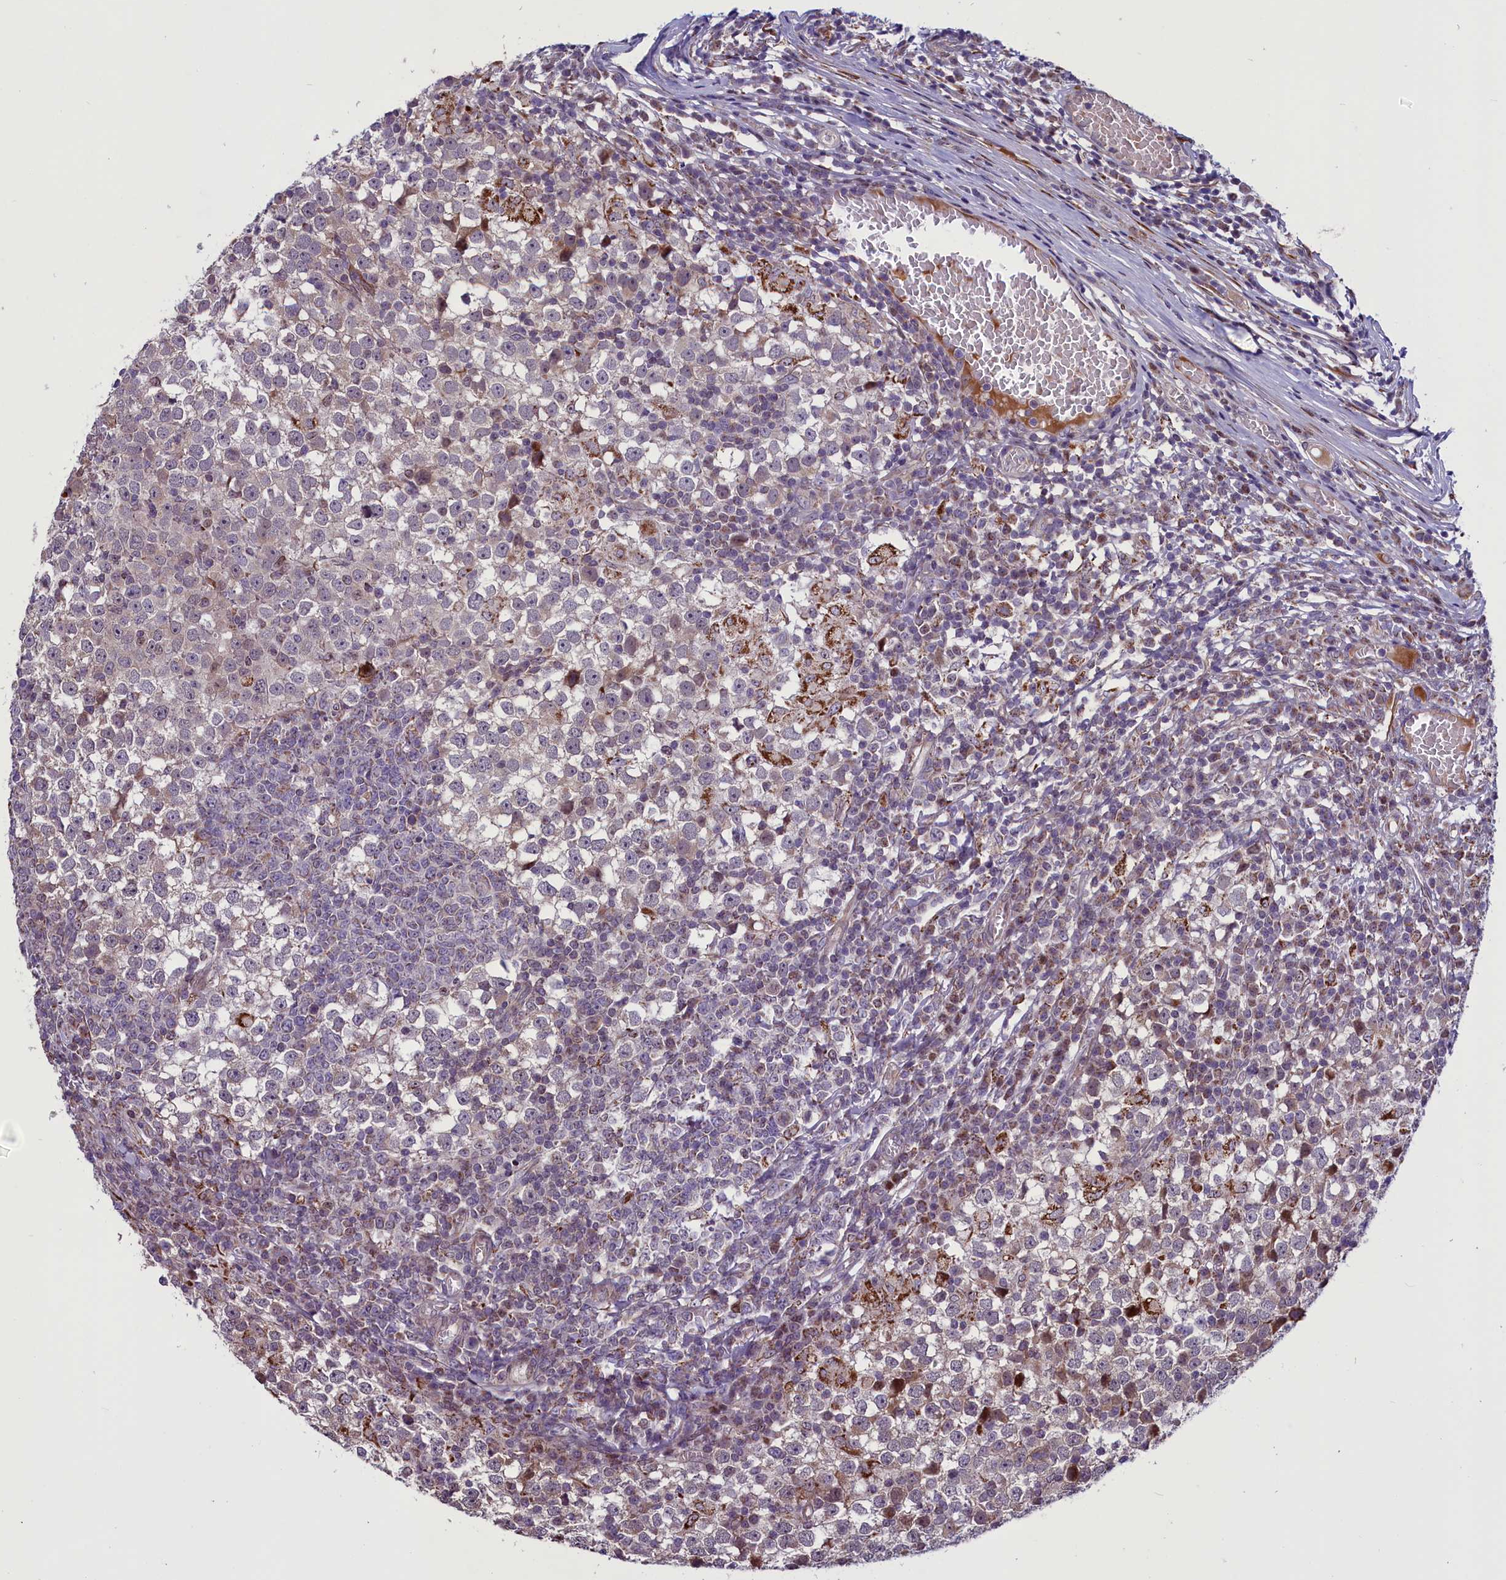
{"staining": {"intensity": "moderate", "quantity": "25%-75%", "location": "cytoplasmic/membranous"}, "tissue": "testis cancer", "cell_type": "Tumor cells", "image_type": "cancer", "snomed": [{"axis": "morphology", "description": "Seminoma, NOS"}, {"axis": "topography", "description": "Testis"}], "caption": "The image exhibits a brown stain indicating the presence of a protein in the cytoplasmic/membranous of tumor cells in testis seminoma.", "gene": "MIEF2", "patient": {"sex": "male", "age": 65}}